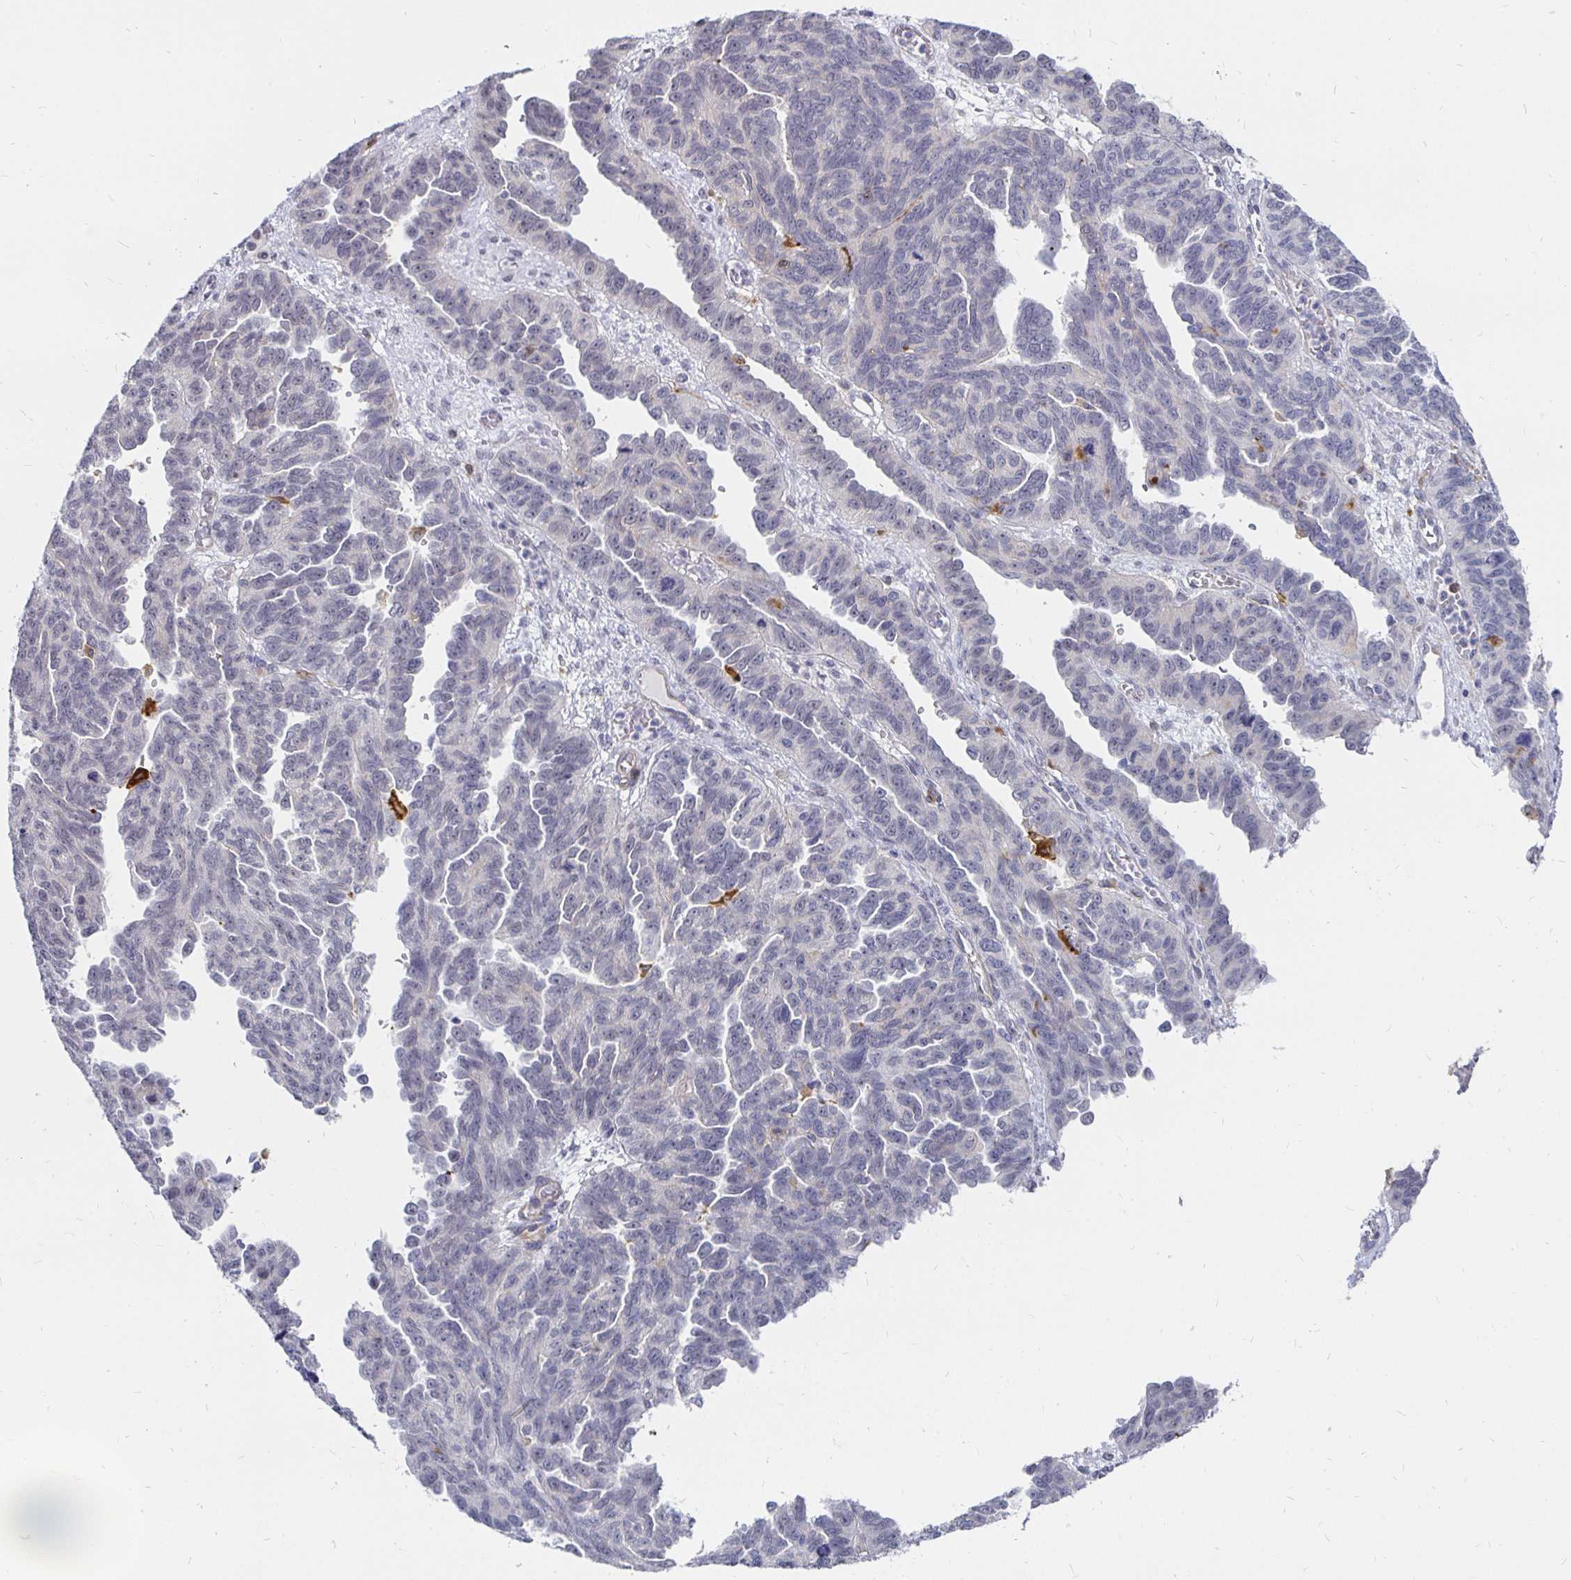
{"staining": {"intensity": "negative", "quantity": "none", "location": "none"}, "tissue": "ovarian cancer", "cell_type": "Tumor cells", "image_type": "cancer", "snomed": [{"axis": "morphology", "description": "Cystadenocarcinoma, serous, NOS"}, {"axis": "topography", "description": "Ovary"}], "caption": "The image exhibits no staining of tumor cells in serous cystadenocarcinoma (ovarian). Brightfield microscopy of IHC stained with DAB (3,3'-diaminobenzidine) (brown) and hematoxylin (blue), captured at high magnification.", "gene": "CCDC85A", "patient": {"sex": "female", "age": 64}}